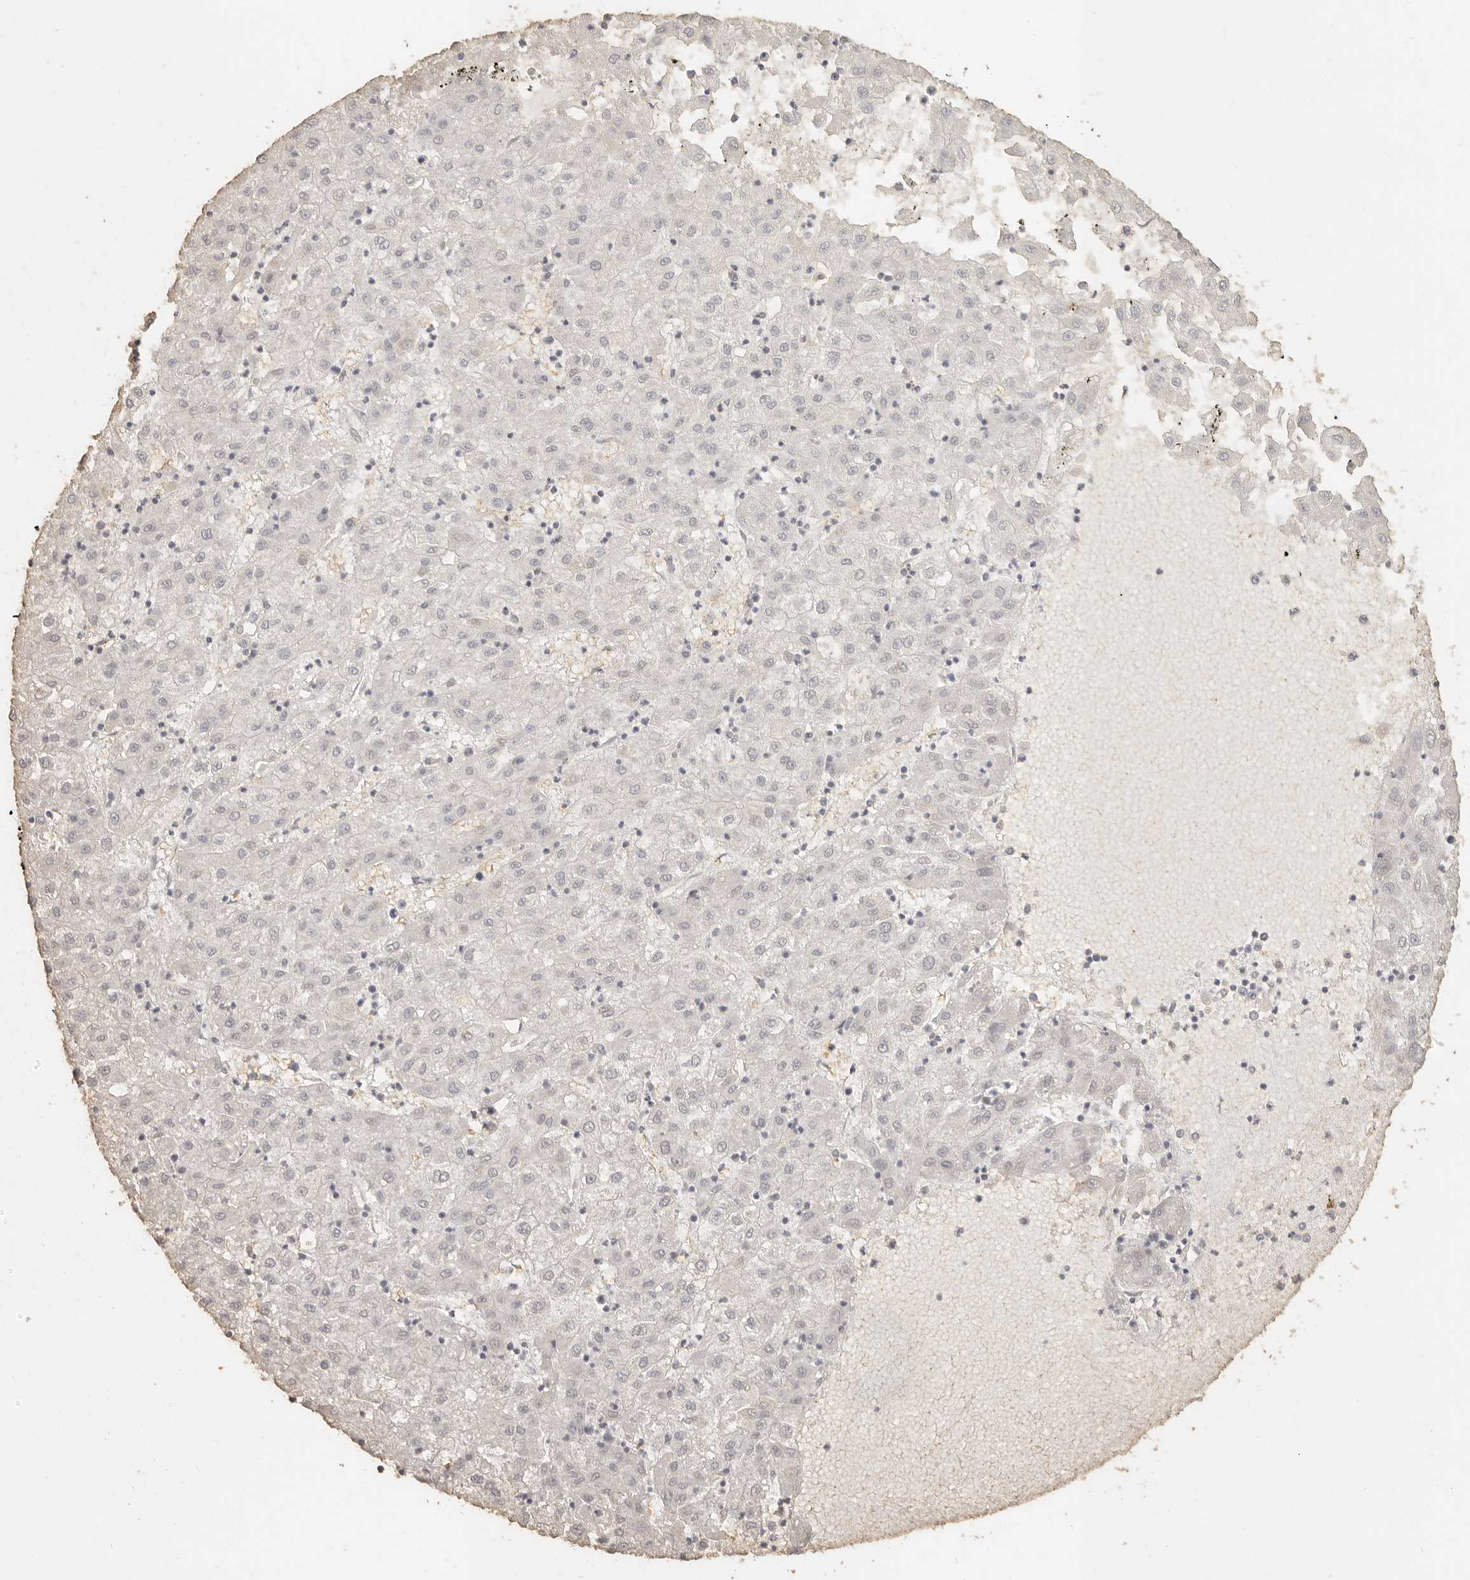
{"staining": {"intensity": "negative", "quantity": "none", "location": "none"}, "tissue": "liver cancer", "cell_type": "Tumor cells", "image_type": "cancer", "snomed": [{"axis": "morphology", "description": "Carcinoma, Hepatocellular, NOS"}, {"axis": "topography", "description": "Liver"}], "caption": "Tumor cells show no significant staining in liver cancer (hepatocellular carcinoma).", "gene": "NIBAN1", "patient": {"sex": "male", "age": 72}}